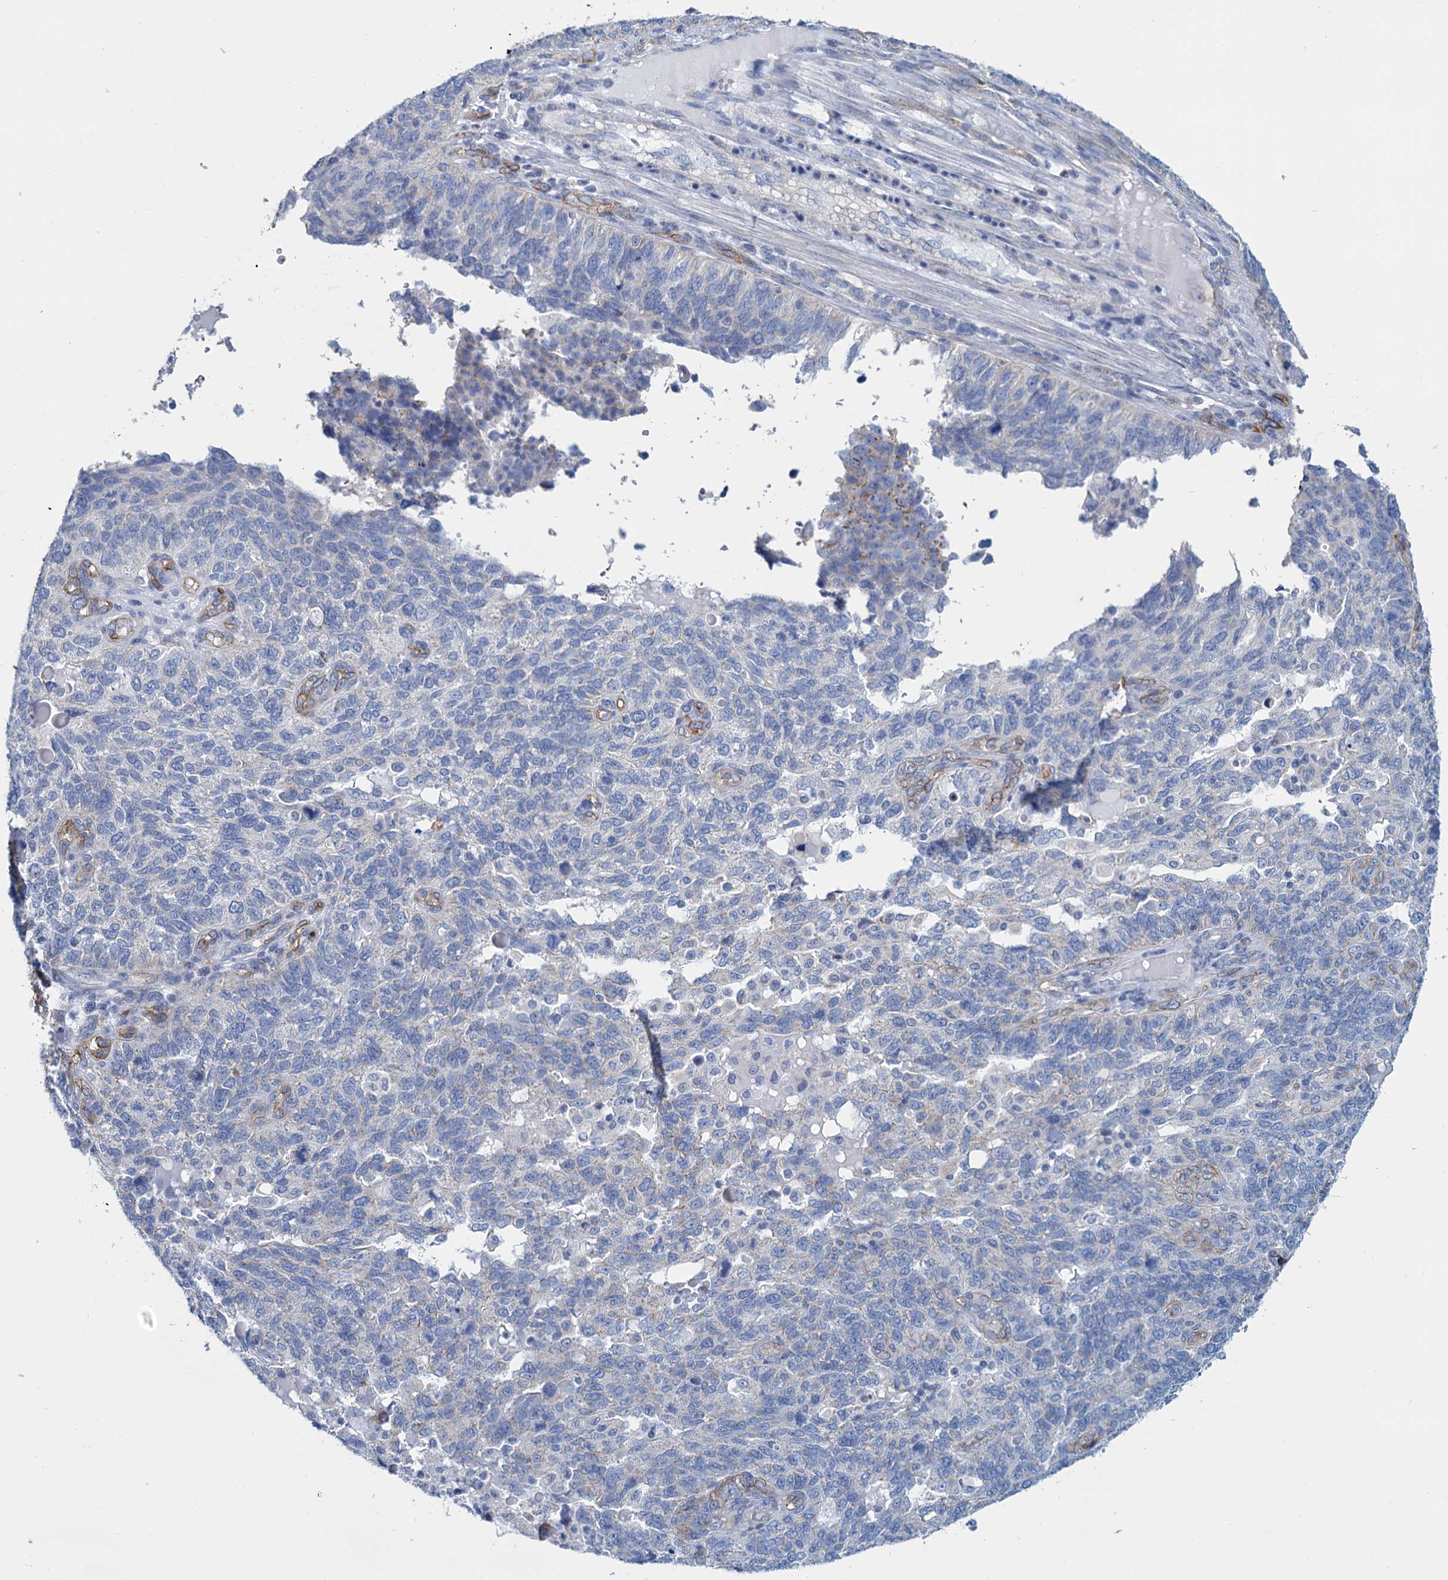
{"staining": {"intensity": "negative", "quantity": "none", "location": "none"}, "tissue": "endometrial cancer", "cell_type": "Tumor cells", "image_type": "cancer", "snomed": [{"axis": "morphology", "description": "Adenocarcinoma, NOS"}, {"axis": "topography", "description": "Endometrium"}], "caption": "High power microscopy micrograph of an immunohistochemistry (IHC) micrograph of endometrial cancer, revealing no significant positivity in tumor cells. (DAB IHC visualized using brightfield microscopy, high magnification).", "gene": "SLC1A3", "patient": {"sex": "female", "age": 66}}